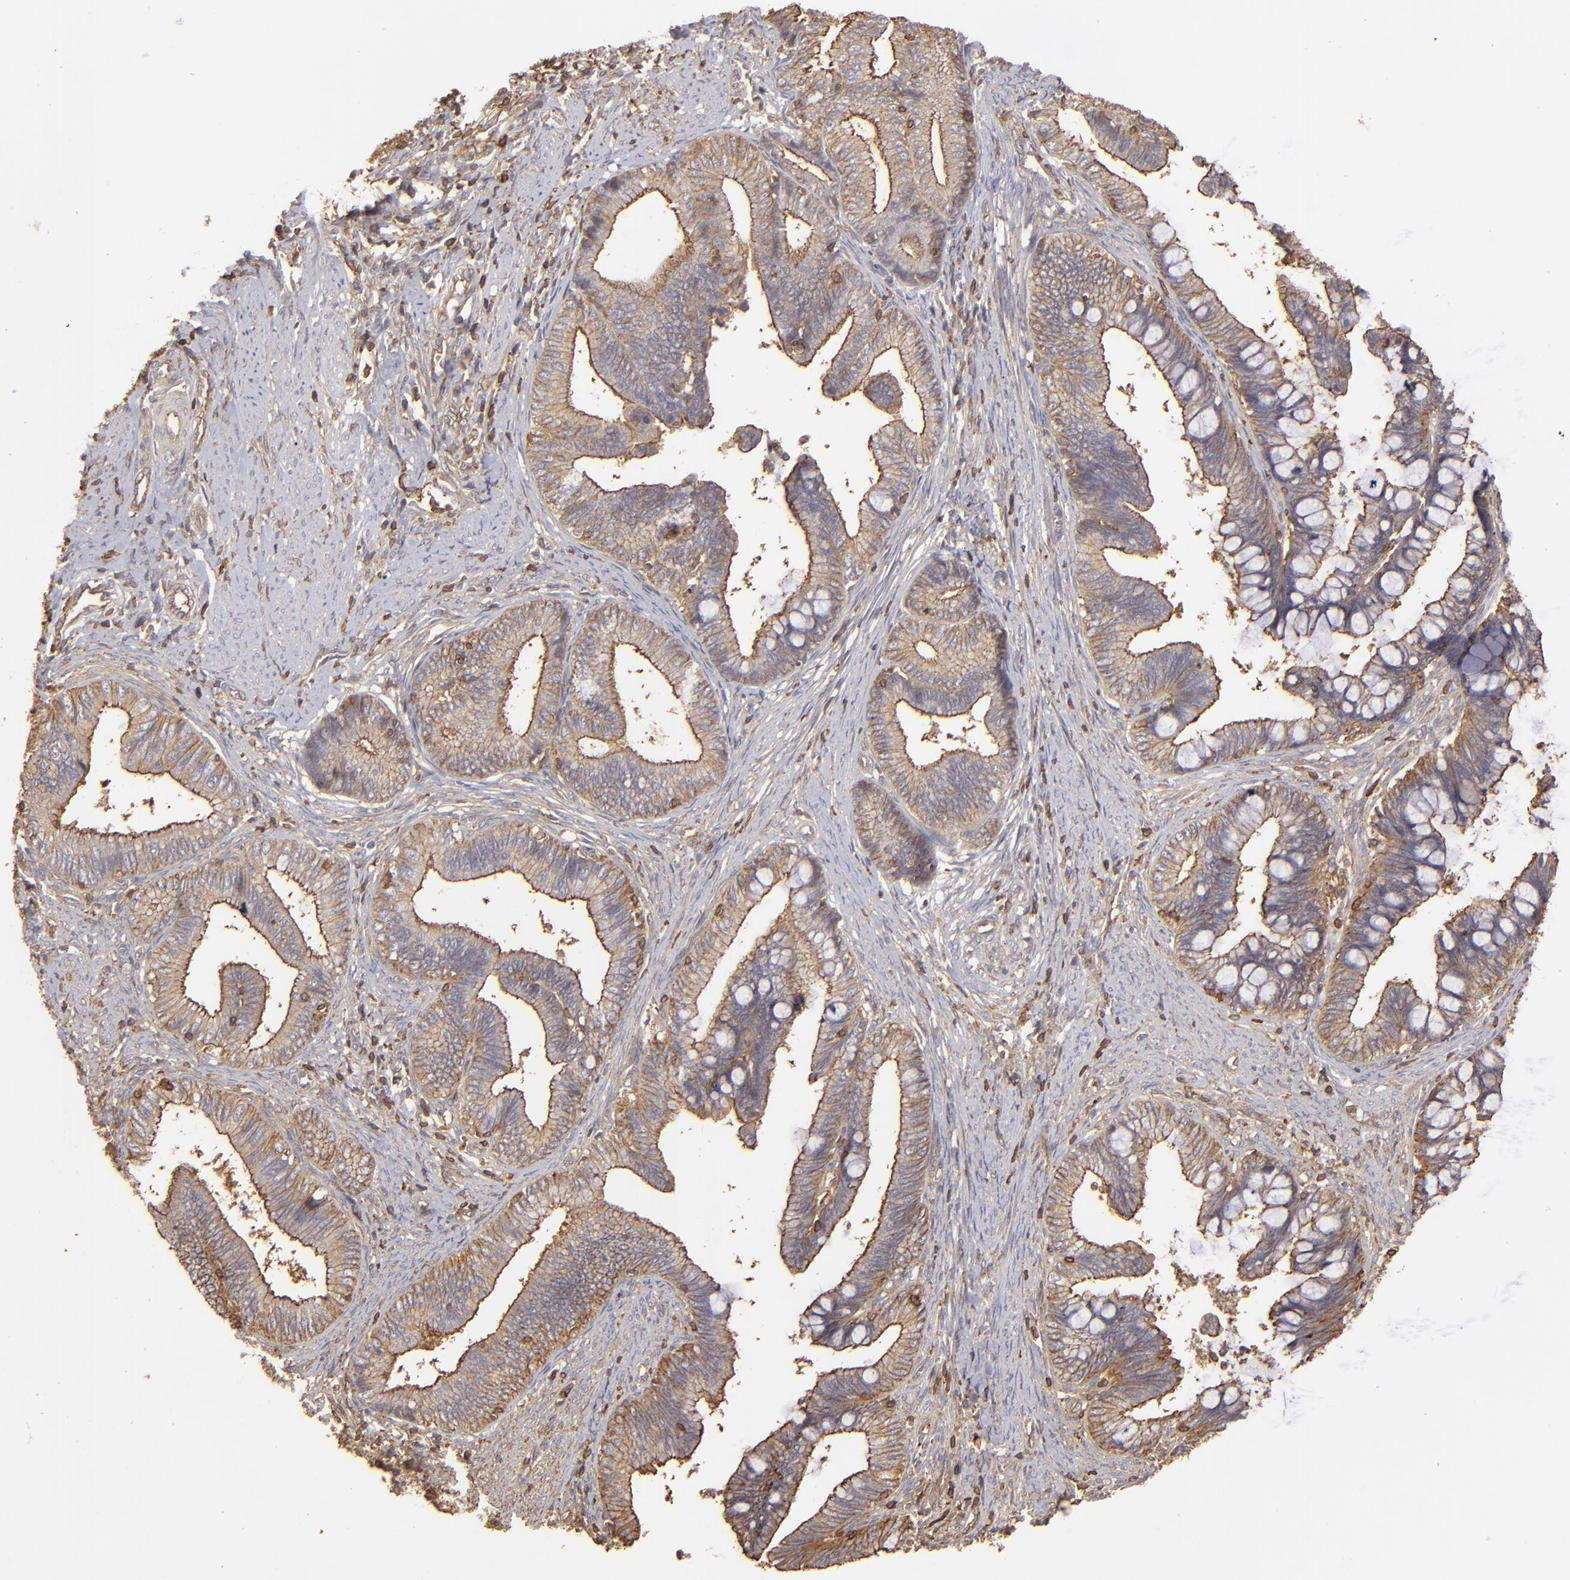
{"staining": {"intensity": "moderate", "quantity": ">75%", "location": "cytoplasmic/membranous"}, "tissue": "cervical cancer", "cell_type": "Tumor cells", "image_type": "cancer", "snomed": [{"axis": "morphology", "description": "Adenocarcinoma, NOS"}, {"axis": "topography", "description": "Cervix"}], "caption": "This micrograph displays immunohistochemistry staining of adenocarcinoma (cervical), with medium moderate cytoplasmic/membranous positivity in approximately >75% of tumor cells.", "gene": "ACTB", "patient": {"sex": "female", "age": 36}}